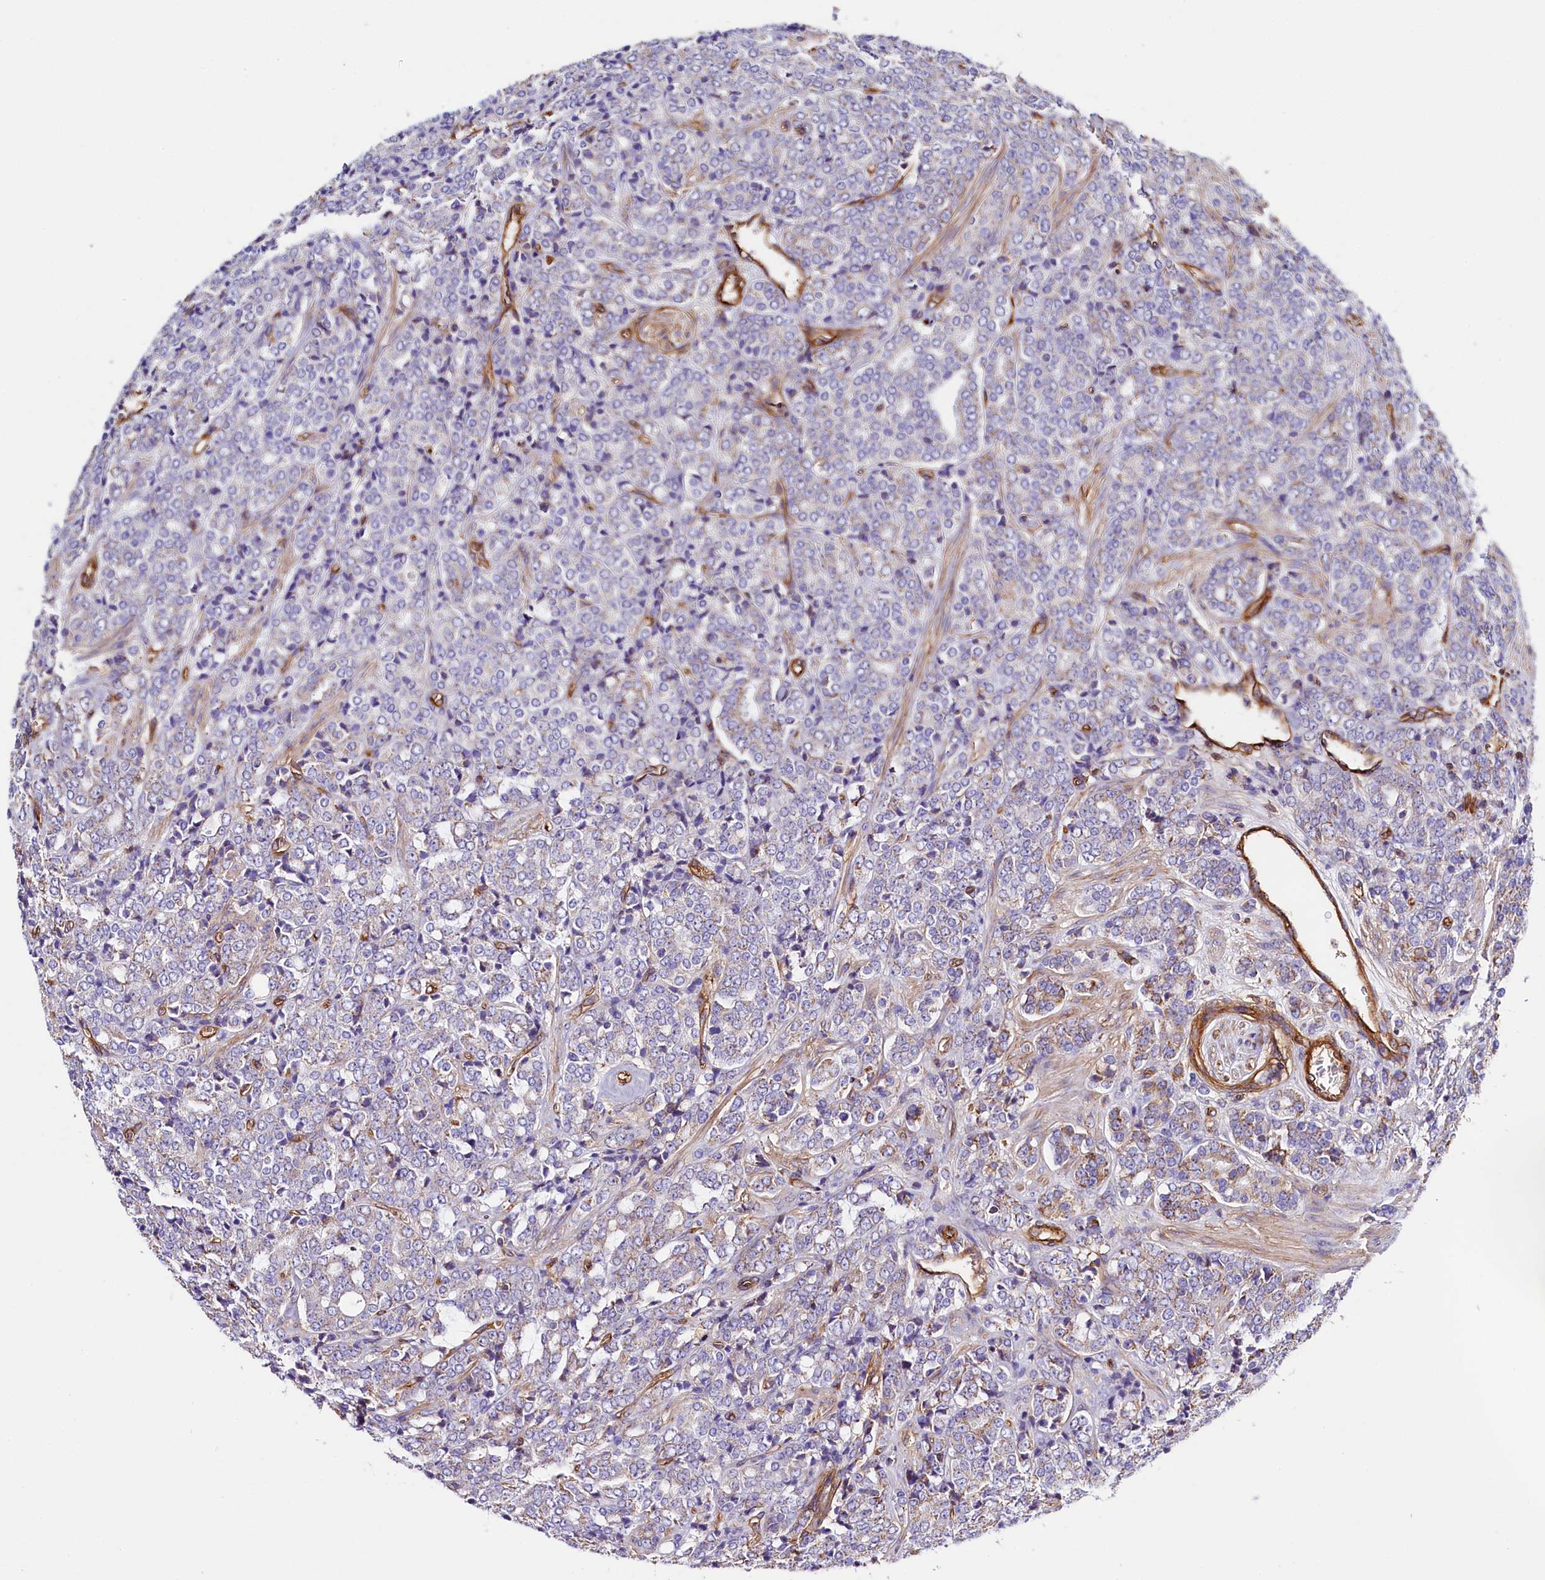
{"staining": {"intensity": "moderate", "quantity": "<25%", "location": "cytoplasmic/membranous"}, "tissue": "prostate cancer", "cell_type": "Tumor cells", "image_type": "cancer", "snomed": [{"axis": "morphology", "description": "Adenocarcinoma, High grade"}, {"axis": "topography", "description": "Prostate"}], "caption": "A micrograph showing moderate cytoplasmic/membranous expression in approximately <25% of tumor cells in prostate cancer (adenocarcinoma (high-grade)), as visualized by brown immunohistochemical staining.", "gene": "ATP2B4", "patient": {"sex": "male", "age": 62}}